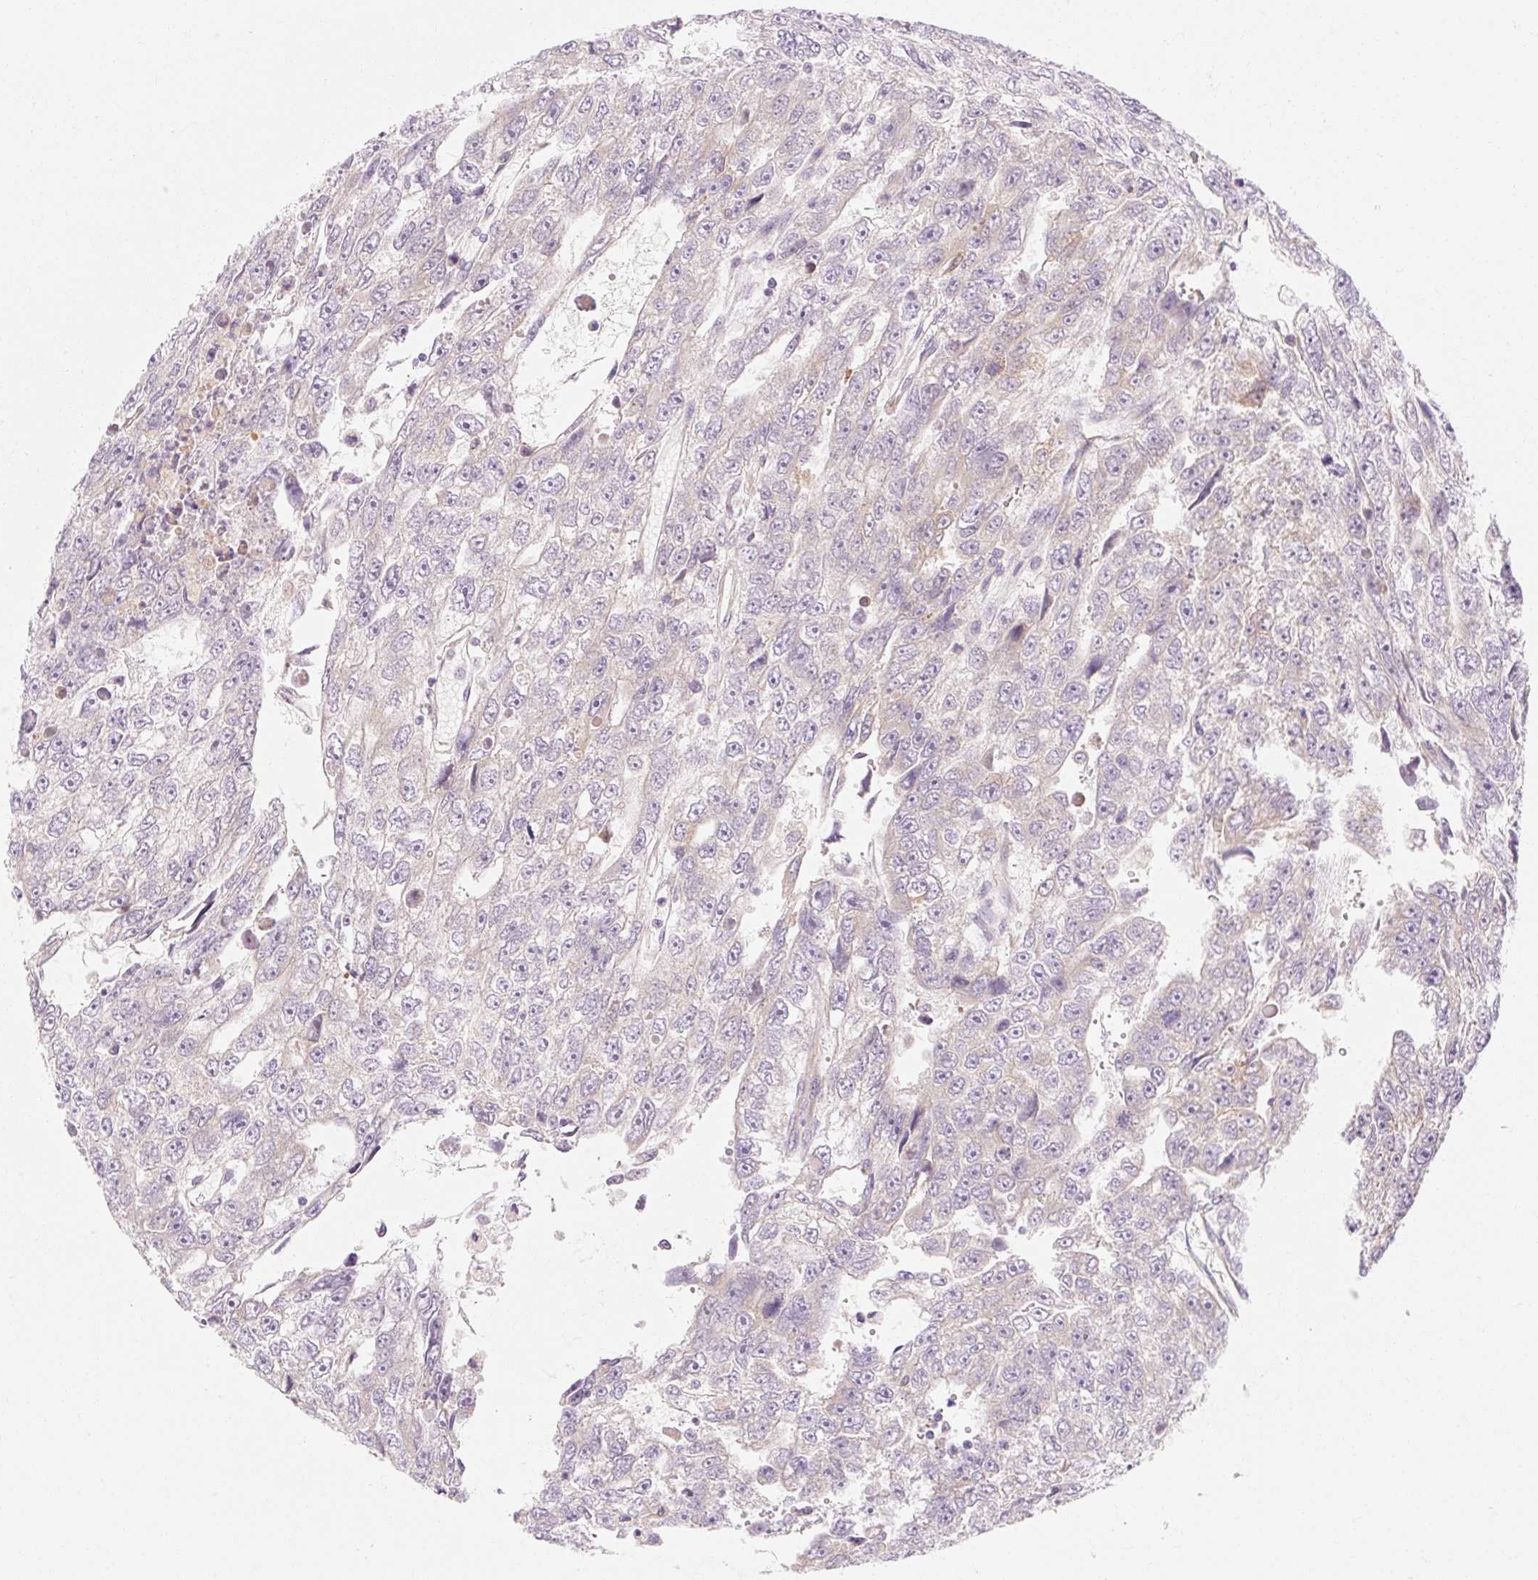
{"staining": {"intensity": "negative", "quantity": "none", "location": "none"}, "tissue": "testis cancer", "cell_type": "Tumor cells", "image_type": "cancer", "snomed": [{"axis": "morphology", "description": "Carcinoma, Embryonal, NOS"}, {"axis": "topography", "description": "Testis"}], "caption": "This micrograph is of testis embryonal carcinoma stained with immunohistochemistry to label a protein in brown with the nuclei are counter-stained blue. There is no expression in tumor cells. Brightfield microscopy of IHC stained with DAB (brown) and hematoxylin (blue), captured at high magnification.", "gene": "MYO1D", "patient": {"sex": "male", "age": 20}}